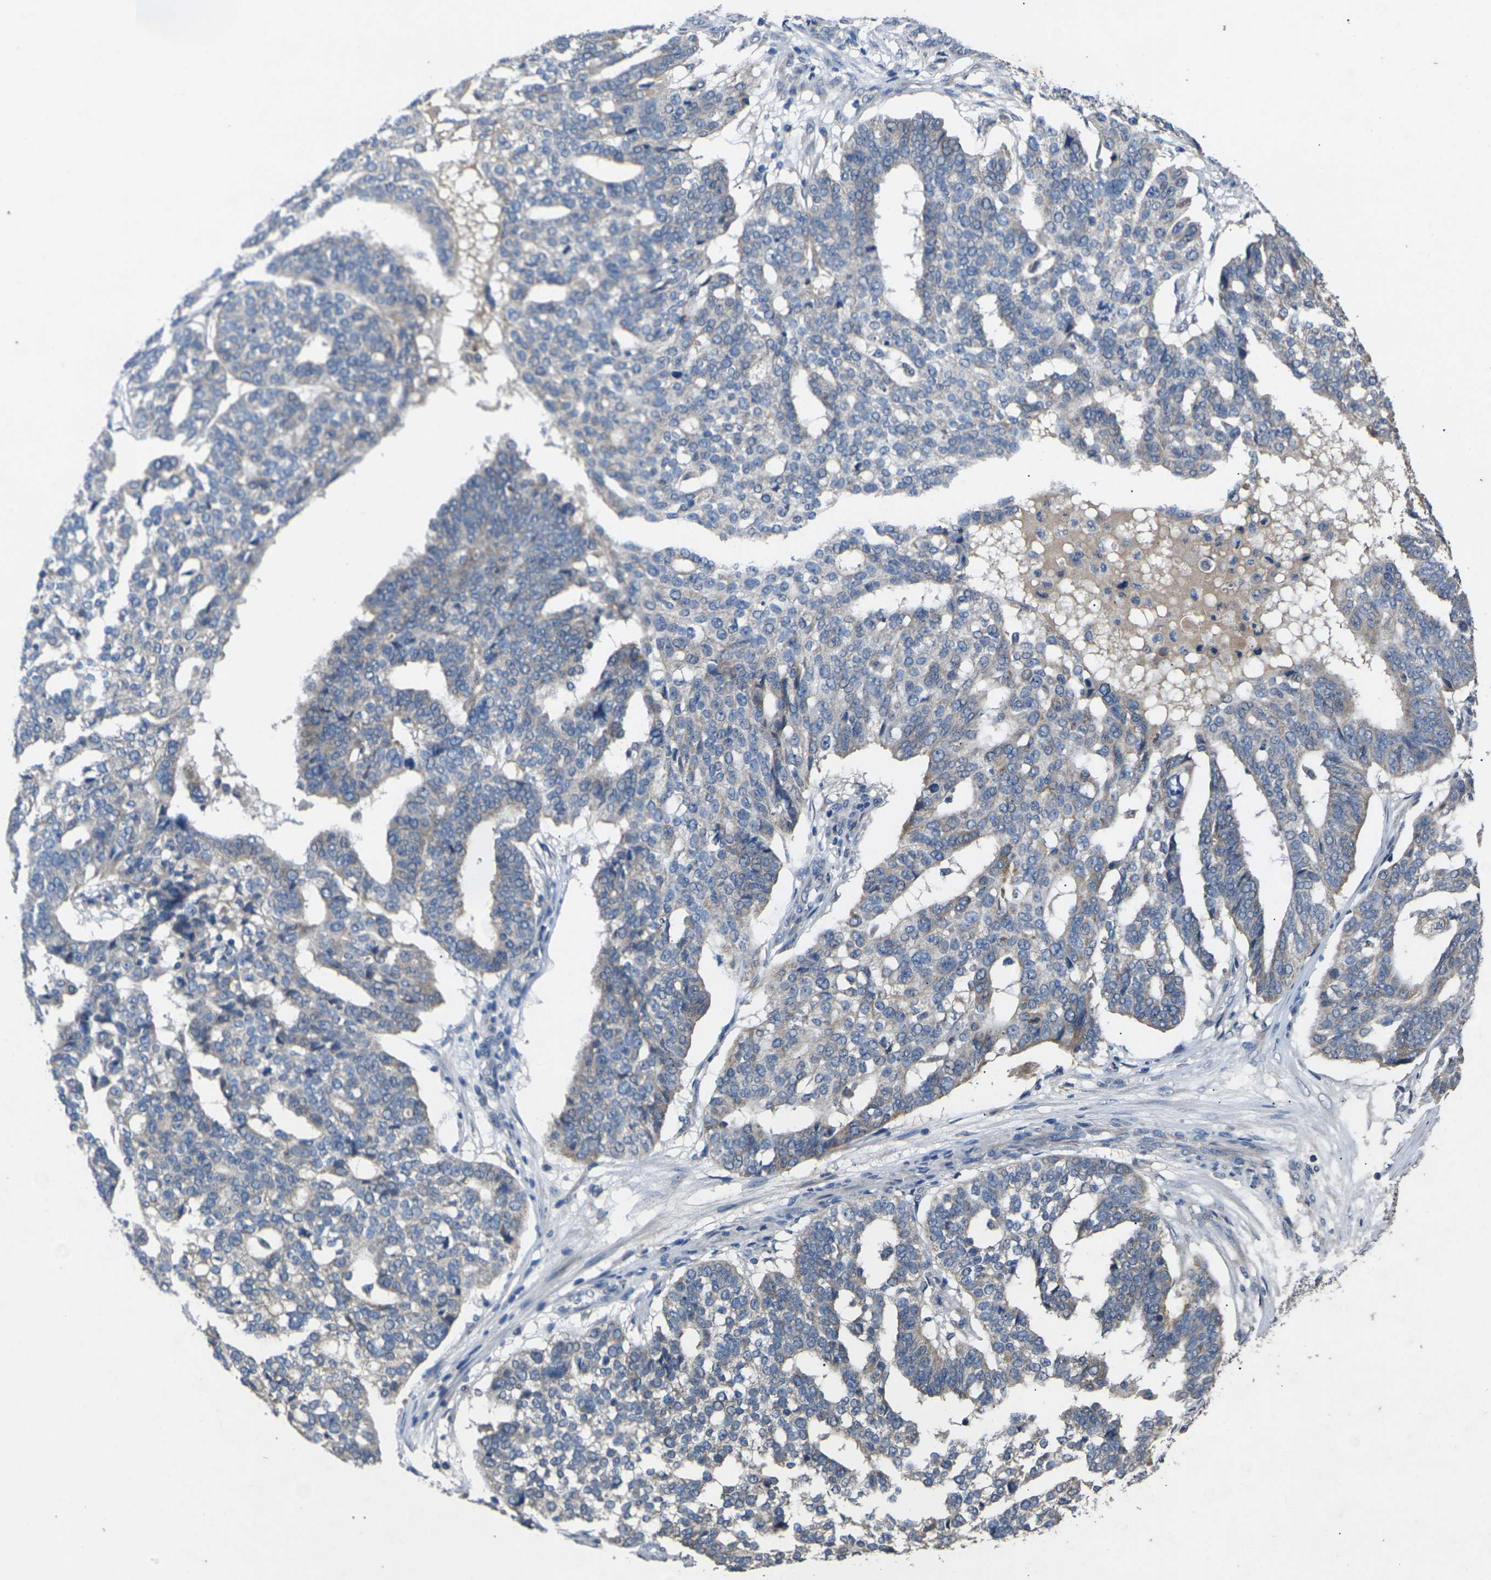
{"staining": {"intensity": "weak", "quantity": "<25%", "location": "cytoplasmic/membranous"}, "tissue": "ovarian cancer", "cell_type": "Tumor cells", "image_type": "cancer", "snomed": [{"axis": "morphology", "description": "Cystadenocarcinoma, serous, NOS"}, {"axis": "topography", "description": "Ovary"}], "caption": "High magnification brightfield microscopy of serous cystadenocarcinoma (ovarian) stained with DAB (brown) and counterstained with hematoxylin (blue): tumor cells show no significant expression.", "gene": "SLC2A2", "patient": {"sex": "female", "age": 59}}